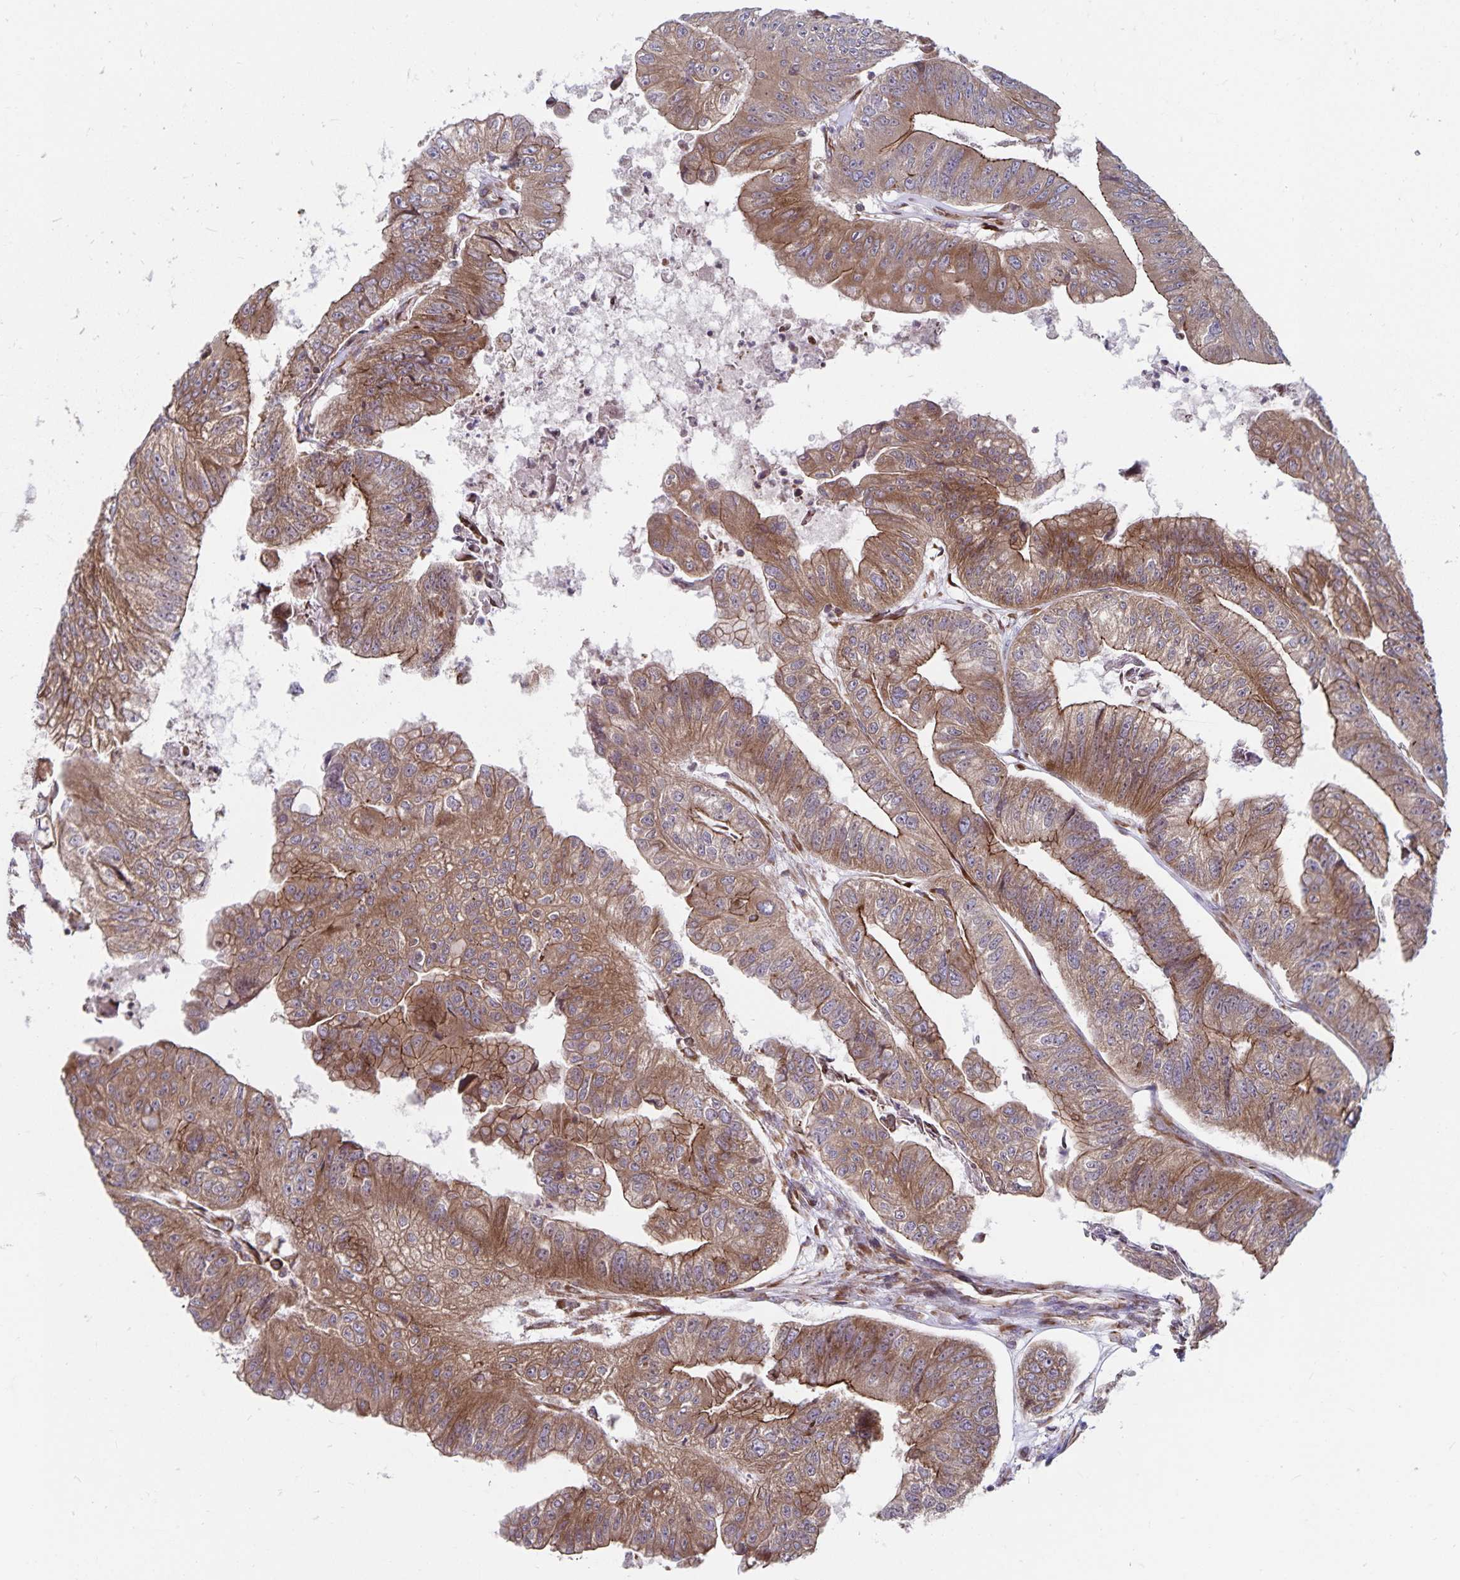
{"staining": {"intensity": "moderate", "quantity": ">75%", "location": "cytoplasmic/membranous"}, "tissue": "colorectal cancer", "cell_type": "Tumor cells", "image_type": "cancer", "snomed": [{"axis": "morphology", "description": "Adenocarcinoma, NOS"}, {"axis": "topography", "description": "Colon"}], "caption": "A photomicrograph of colorectal cancer stained for a protein demonstrates moderate cytoplasmic/membranous brown staining in tumor cells. (Brightfield microscopy of DAB IHC at high magnification).", "gene": "SEC62", "patient": {"sex": "female", "age": 67}}